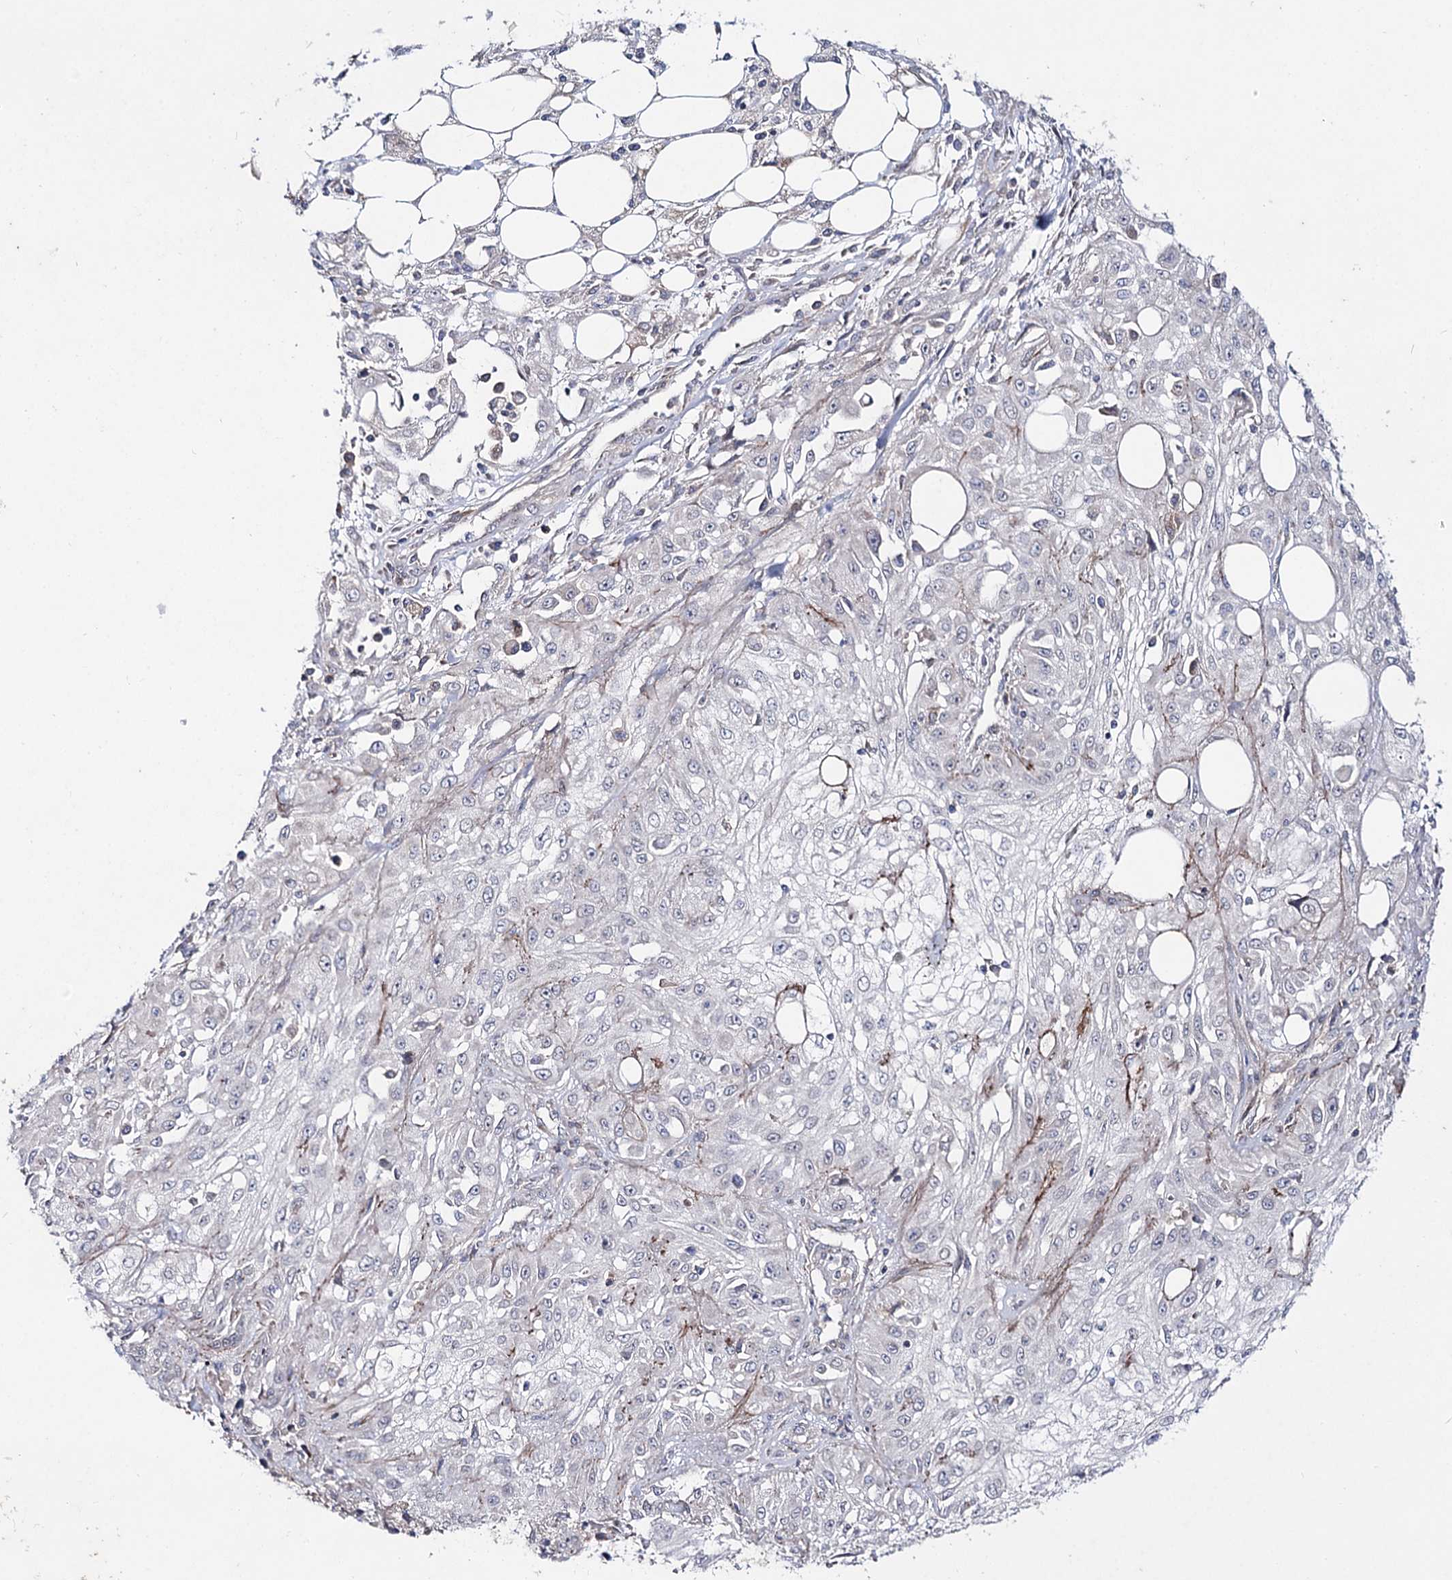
{"staining": {"intensity": "negative", "quantity": "none", "location": "none"}, "tissue": "skin cancer", "cell_type": "Tumor cells", "image_type": "cancer", "snomed": [{"axis": "morphology", "description": "Squamous cell carcinoma, NOS"}, {"axis": "morphology", "description": "Squamous cell carcinoma, metastatic, NOS"}, {"axis": "topography", "description": "Skin"}, {"axis": "topography", "description": "Lymph node"}], "caption": "Immunohistochemistry image of skin cancer (metastatic squamous cell carcinoma) stained for a protein (brown), which shows no staining in tumor cells.", "gene": "C11orf80", "patient": {"sex": "male", "age": 75}}